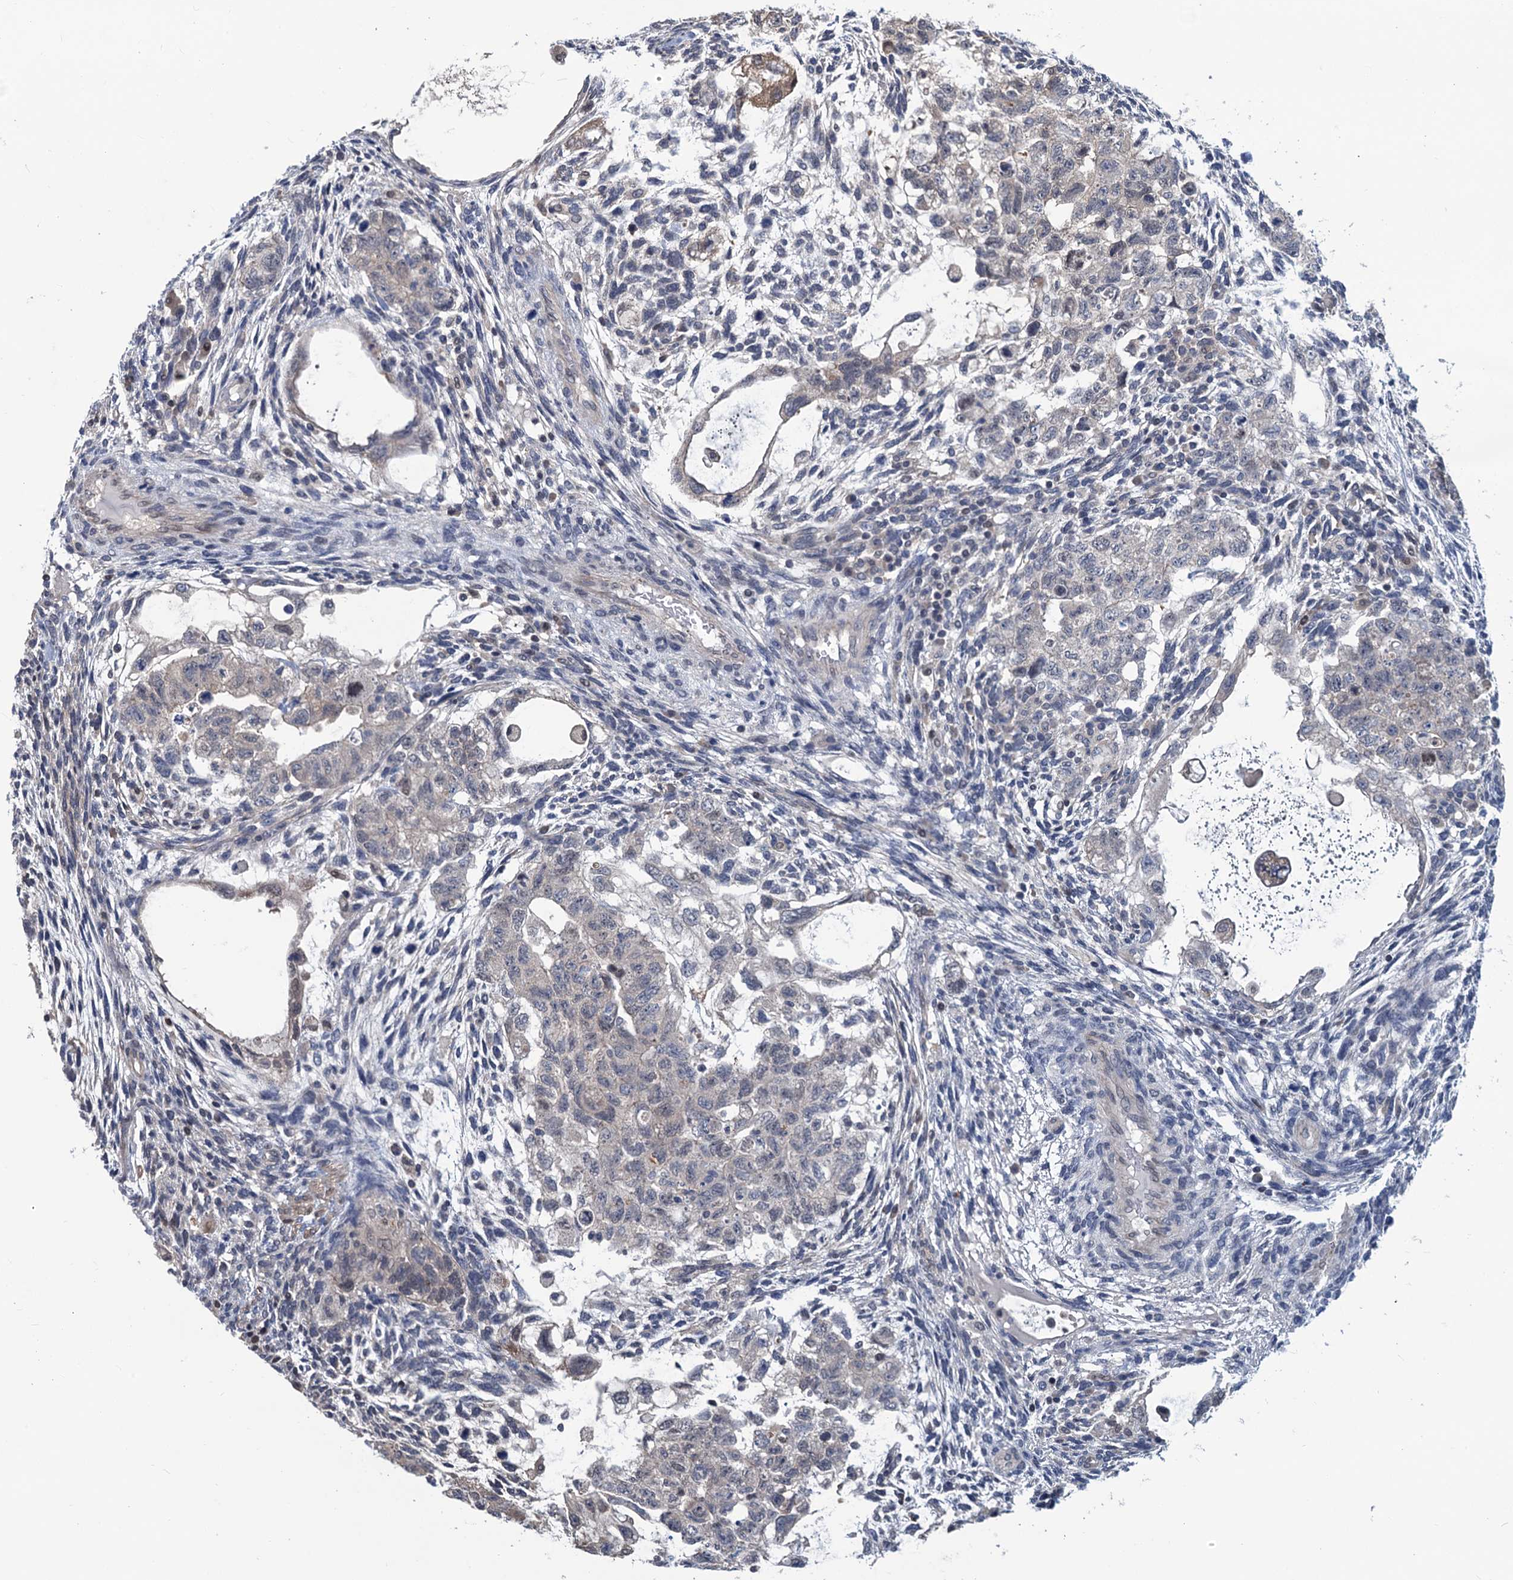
{"staining": {"intensity": "weak", "quantity": "<25%", "location": "cytoplasmic/membranous"}, "tissue": "testis cancer", "cell_type": "Tumor cells", "image_type": "cancer", "snomed": [{"axis": "morphology", "description": "Carcinoma, Embryonal, NOS"}, {"axis": "topography", "description": "Testis"}], "caption": "The image displays no significant staining in tumor cells of embryonal carcinoma (testis). Brightfield microscopy of IHC stained with DAB (brown) and hematoxylin (blue), captured at high magnification.", "gene": "RTKN2", "patient": {"sex": "male", "age": 36}}